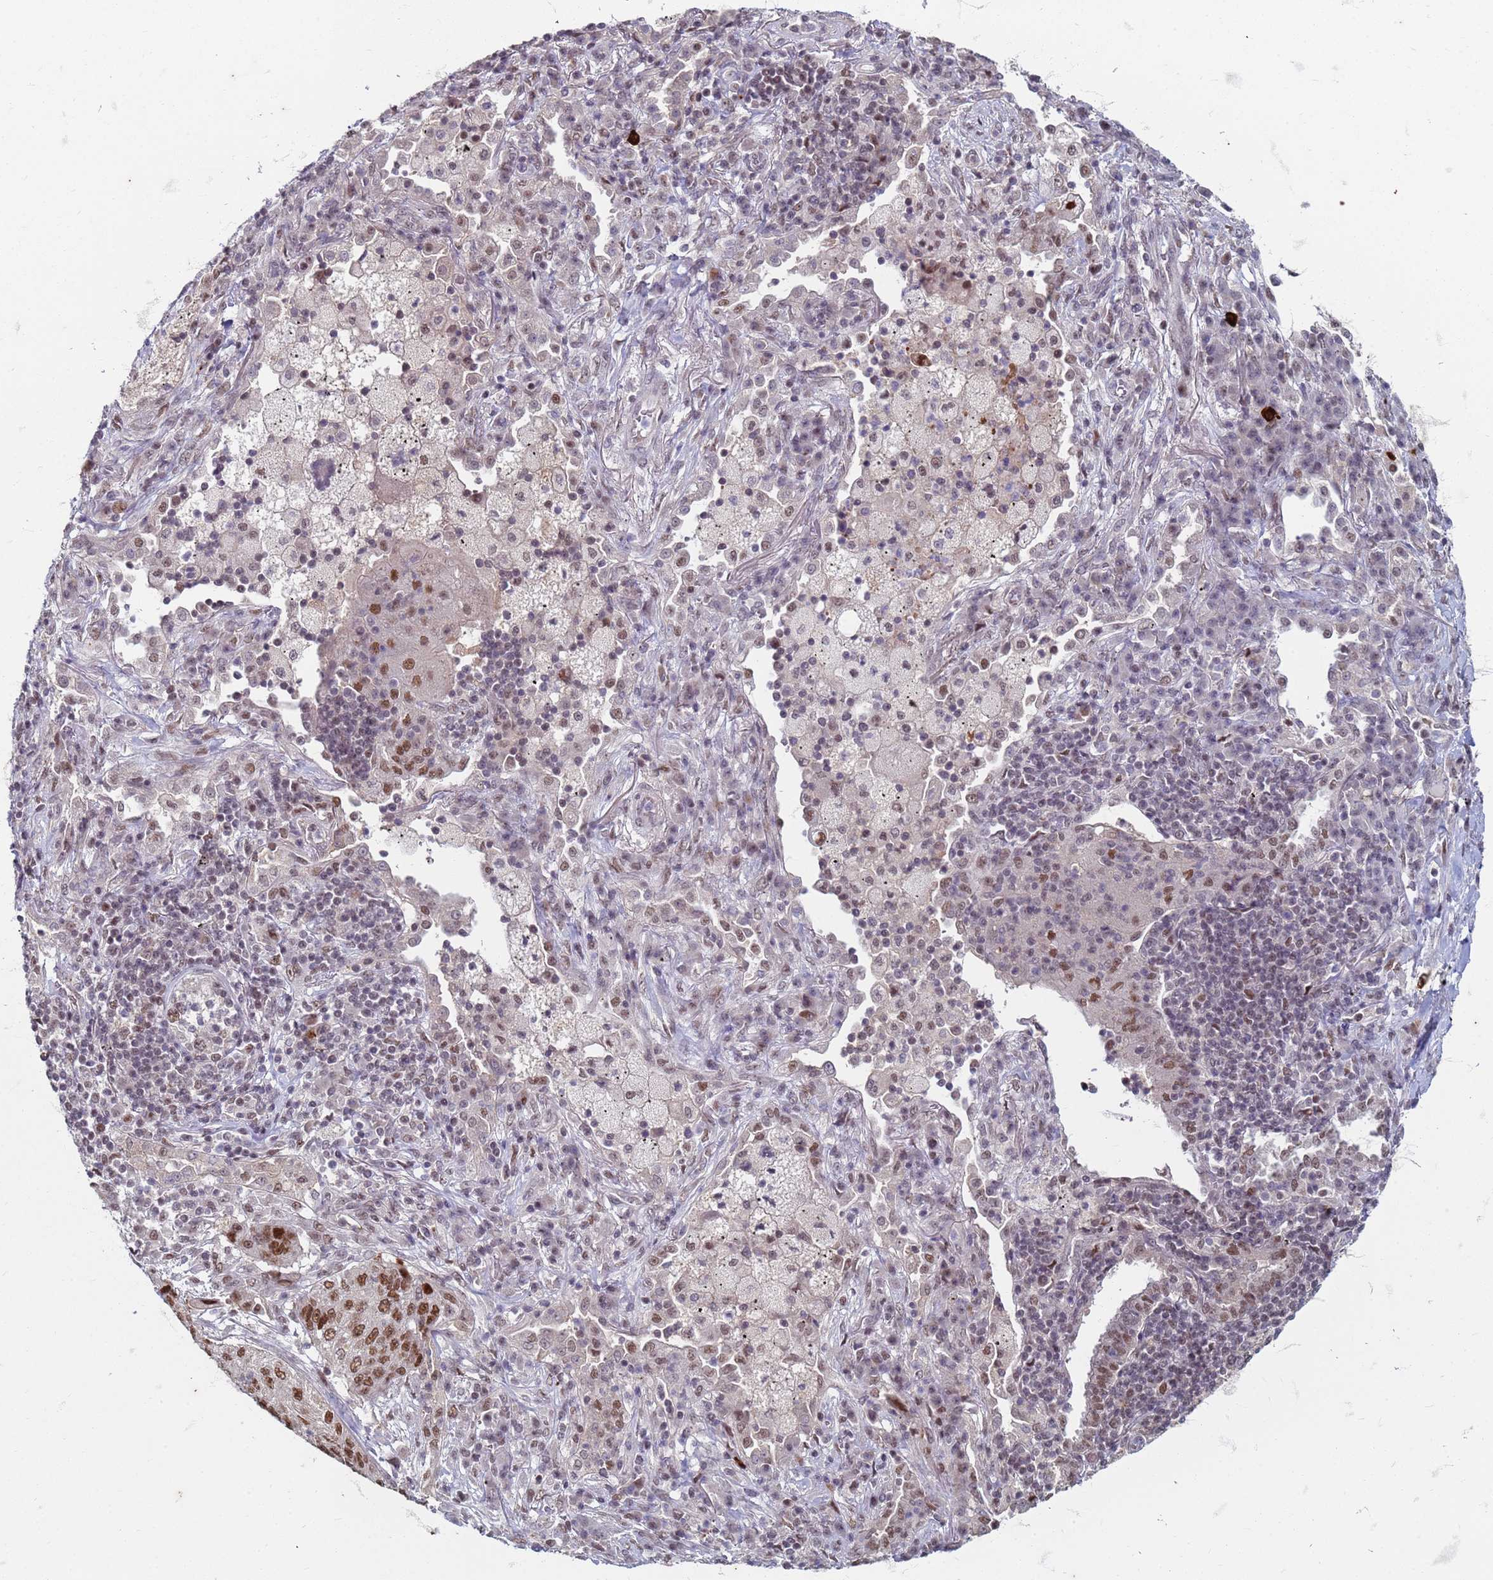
{"staining": {"intensity": "strong", "quantity": ">75%", "location": "nuclear"}, "tissue": "lung cancer", "cell_type": "Tumor cells", "image_type": "cancer", "snomed": [{"axis": "morphology", "description": "Squamous cell carcinoma, NOS"}, {"axis": "topography", "description": "Lung"}], "caption": "This image reveals lung squamous cell carcinoma stained with immunohistochemistry (IHC) to label a protein in brown. The nuclear of tumor cells show strong positivity for the protein. Nuclei are counter-stained blue.", "gene": "TRMT6", "patient": {"sex": "female", "age": 63}}